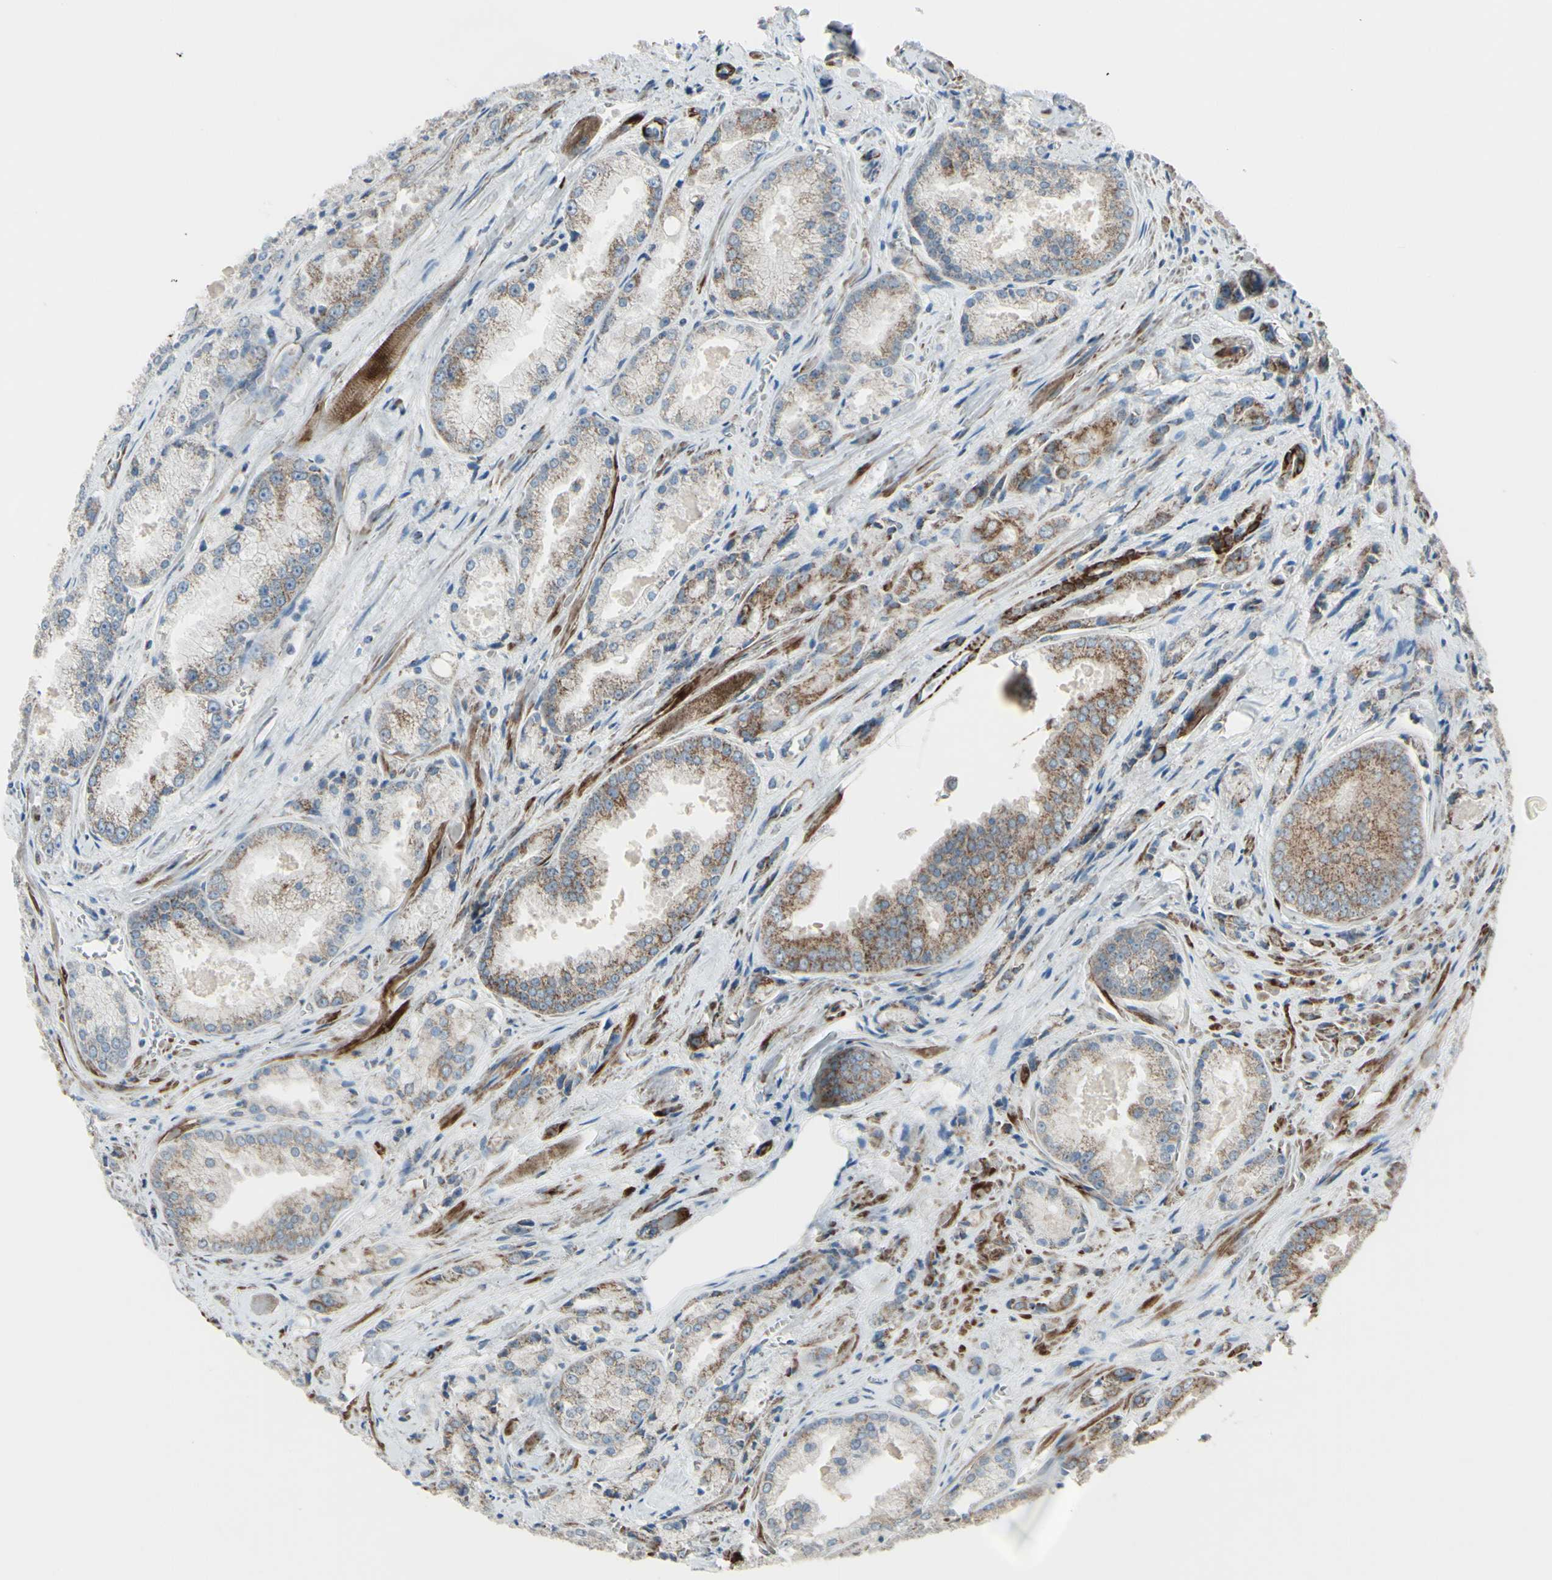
{"staining": {"intensity": "weak", "quantity": "25%-75%", "location": "cytoplasmic/membranous"}, "tissue": "prostate cancer", "cell_type": "Tumor cells", "image_type": "cancer", "snomed": [{"axis": "morphology", "description": "Adenocarcinoma, Low grade"}, {"axis": "topography", "description": "Prostate"}], "caption": "Immunohistochemistry (IHC) histopathology image of neoplastic tissue: human low-grade adenocarcinoma (prostate) stained using IHC shows low levels of weak protein expression localized specifically in the cytoplasmic/membranous of tumor cells, appearing as a cytoplasmic/membranous brown color.", "gene": "FAM171B", "patient": {"sex": "male", "age": 64}}